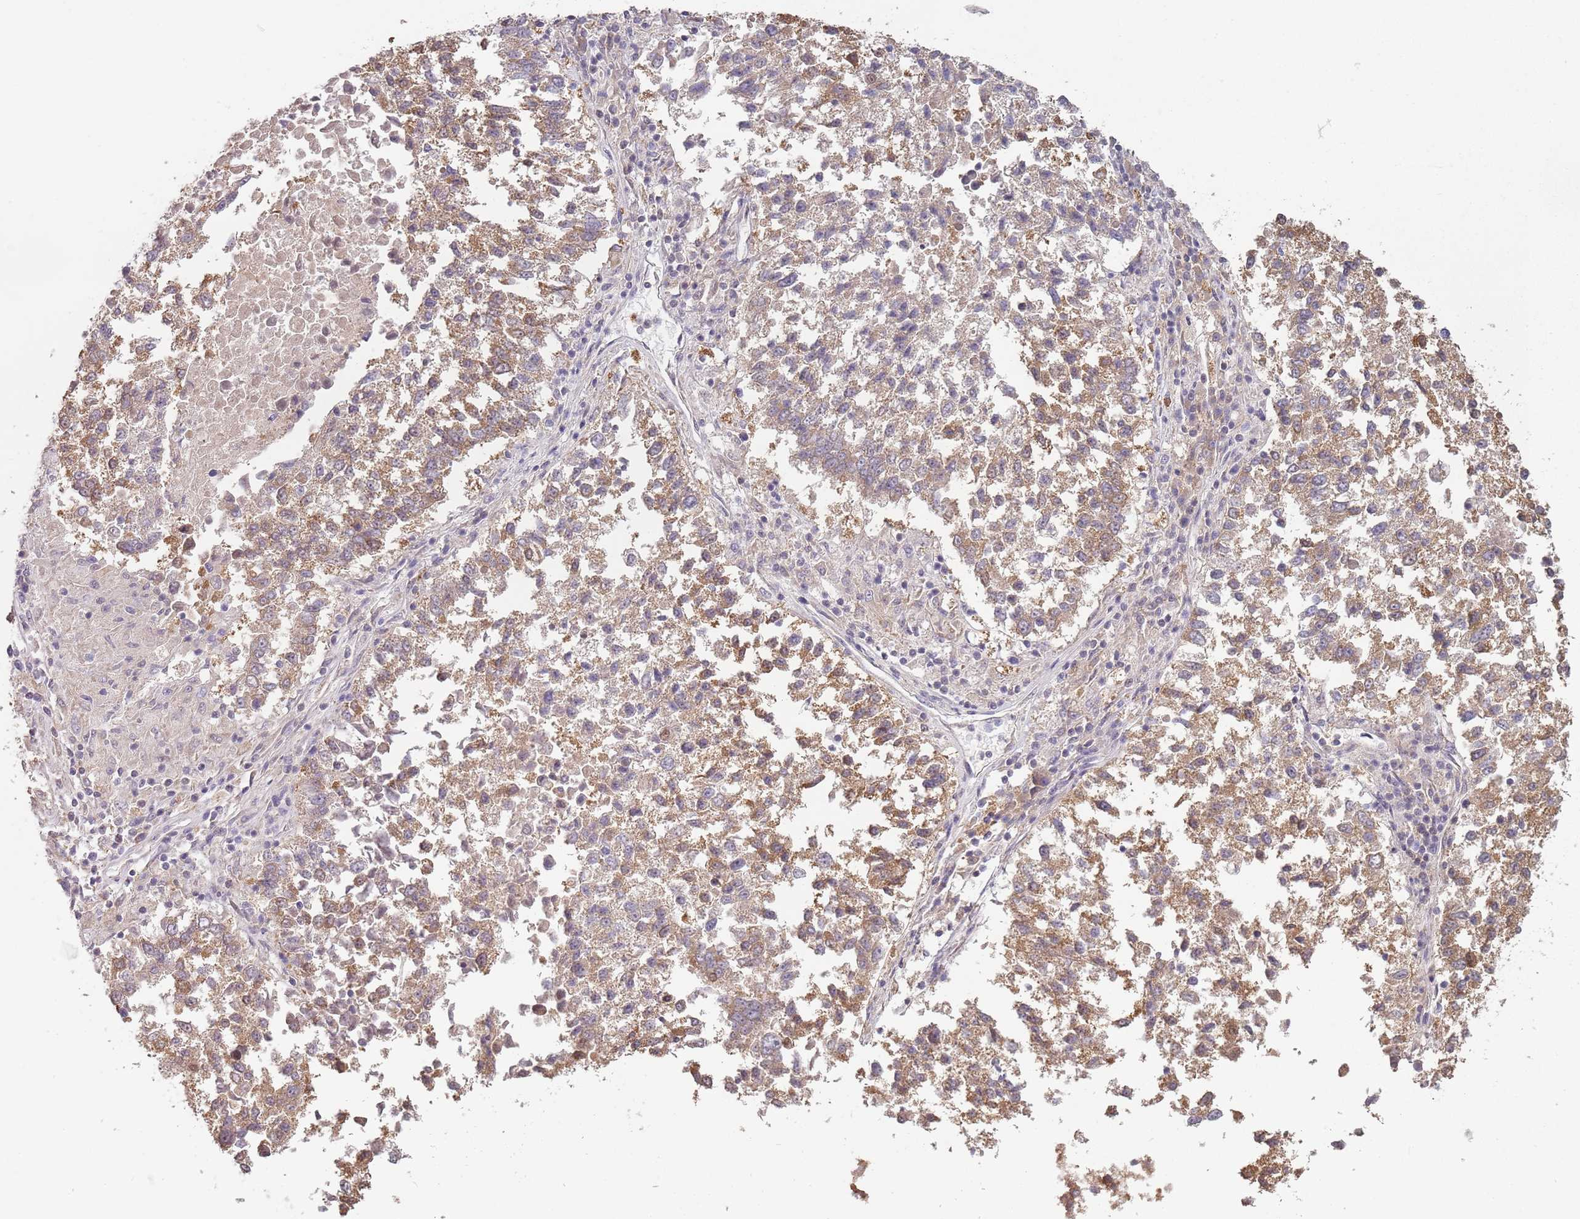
{"staining": {"intensity": "moderate", "quantity": ">75%", "location": "cytoplasmic/membranous"}, "tissue": "lung cancer", "cell_type": "Tumor cells", "image_type": "cancer", "snomed": [{"axis": "morphology", "description": "Squamous cell carcinoma, NOS"}, {"axis": "topography", "description": "Lung"}], "caption": "The micrograph displays staining of lung cancer, revealing moderate cytoplasmic/membranous protein staining (brown color) within tumor cells. The staining is performed using DAB (3,3'-diaminobenzidine) brown chromogen to label protein expression. The nuclei are counter-stained blue using hematoxylin.", "gene": "SMARCAL1", "patient": {"sex": "male", "age": 73}}